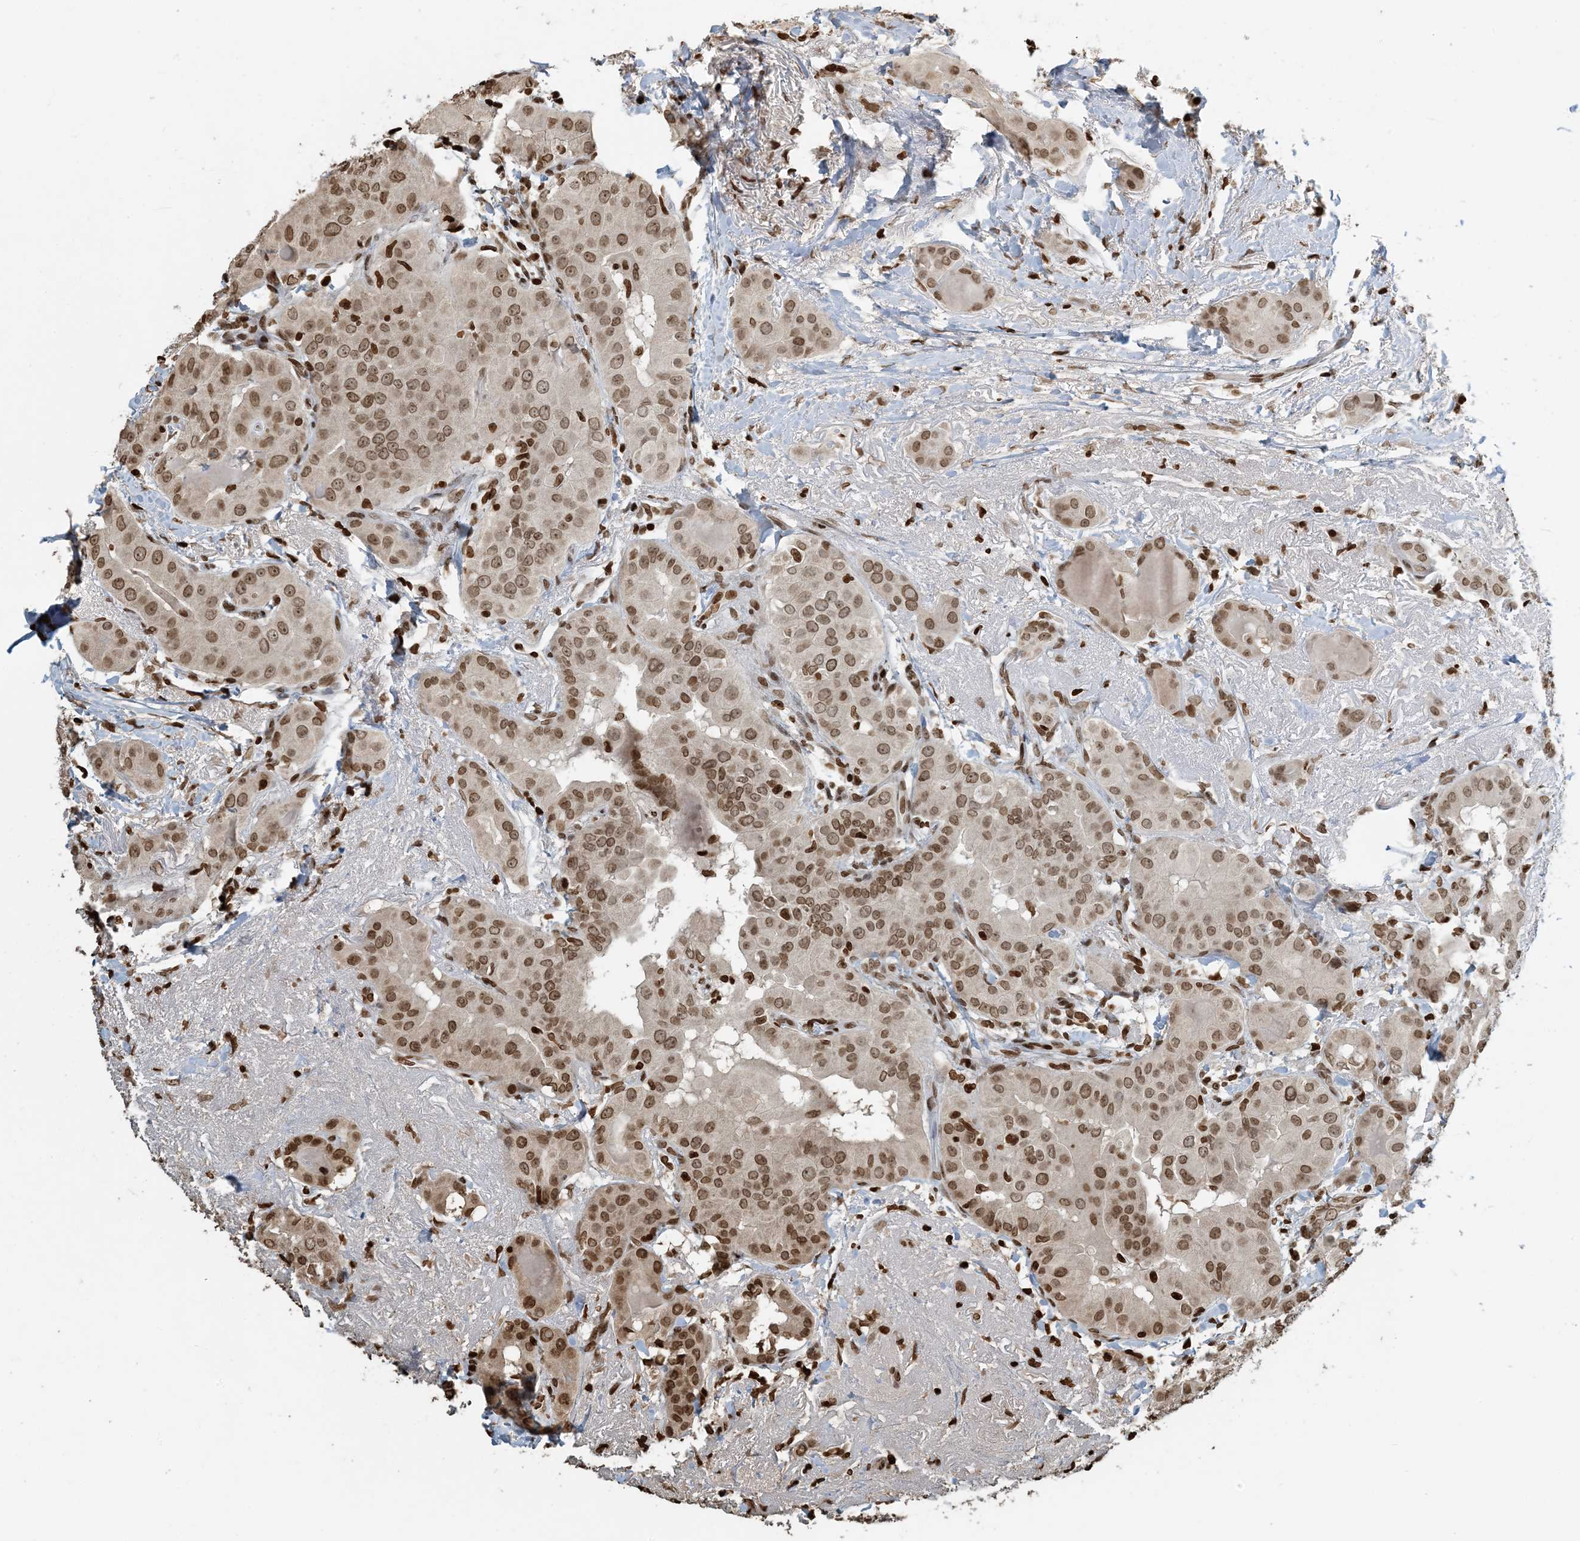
{"staining": {"intensity": "moderate", "quantity": ">75%", "location": "nuclear"}, "tissue": "thyroid cancer", "cell_type": "Tumor cells", "image_type": "cancer", "snomed": [{"axis": "morphology", "description": "Papillary adenocarcinoma, NOS"}, {"axis": "topography", "description": "Thyroid gland"}], "caption": "This histopathology image displays thyroid papillary adenocarcinoma stained with immunohistochemistry to label a protein in brown. The nuclear of tumor cells show moderate positivity for the protein. Nuclei are counter-stained blue.", "gene": "H3-3B", "patient": {"sex": "male", "age": 33}}